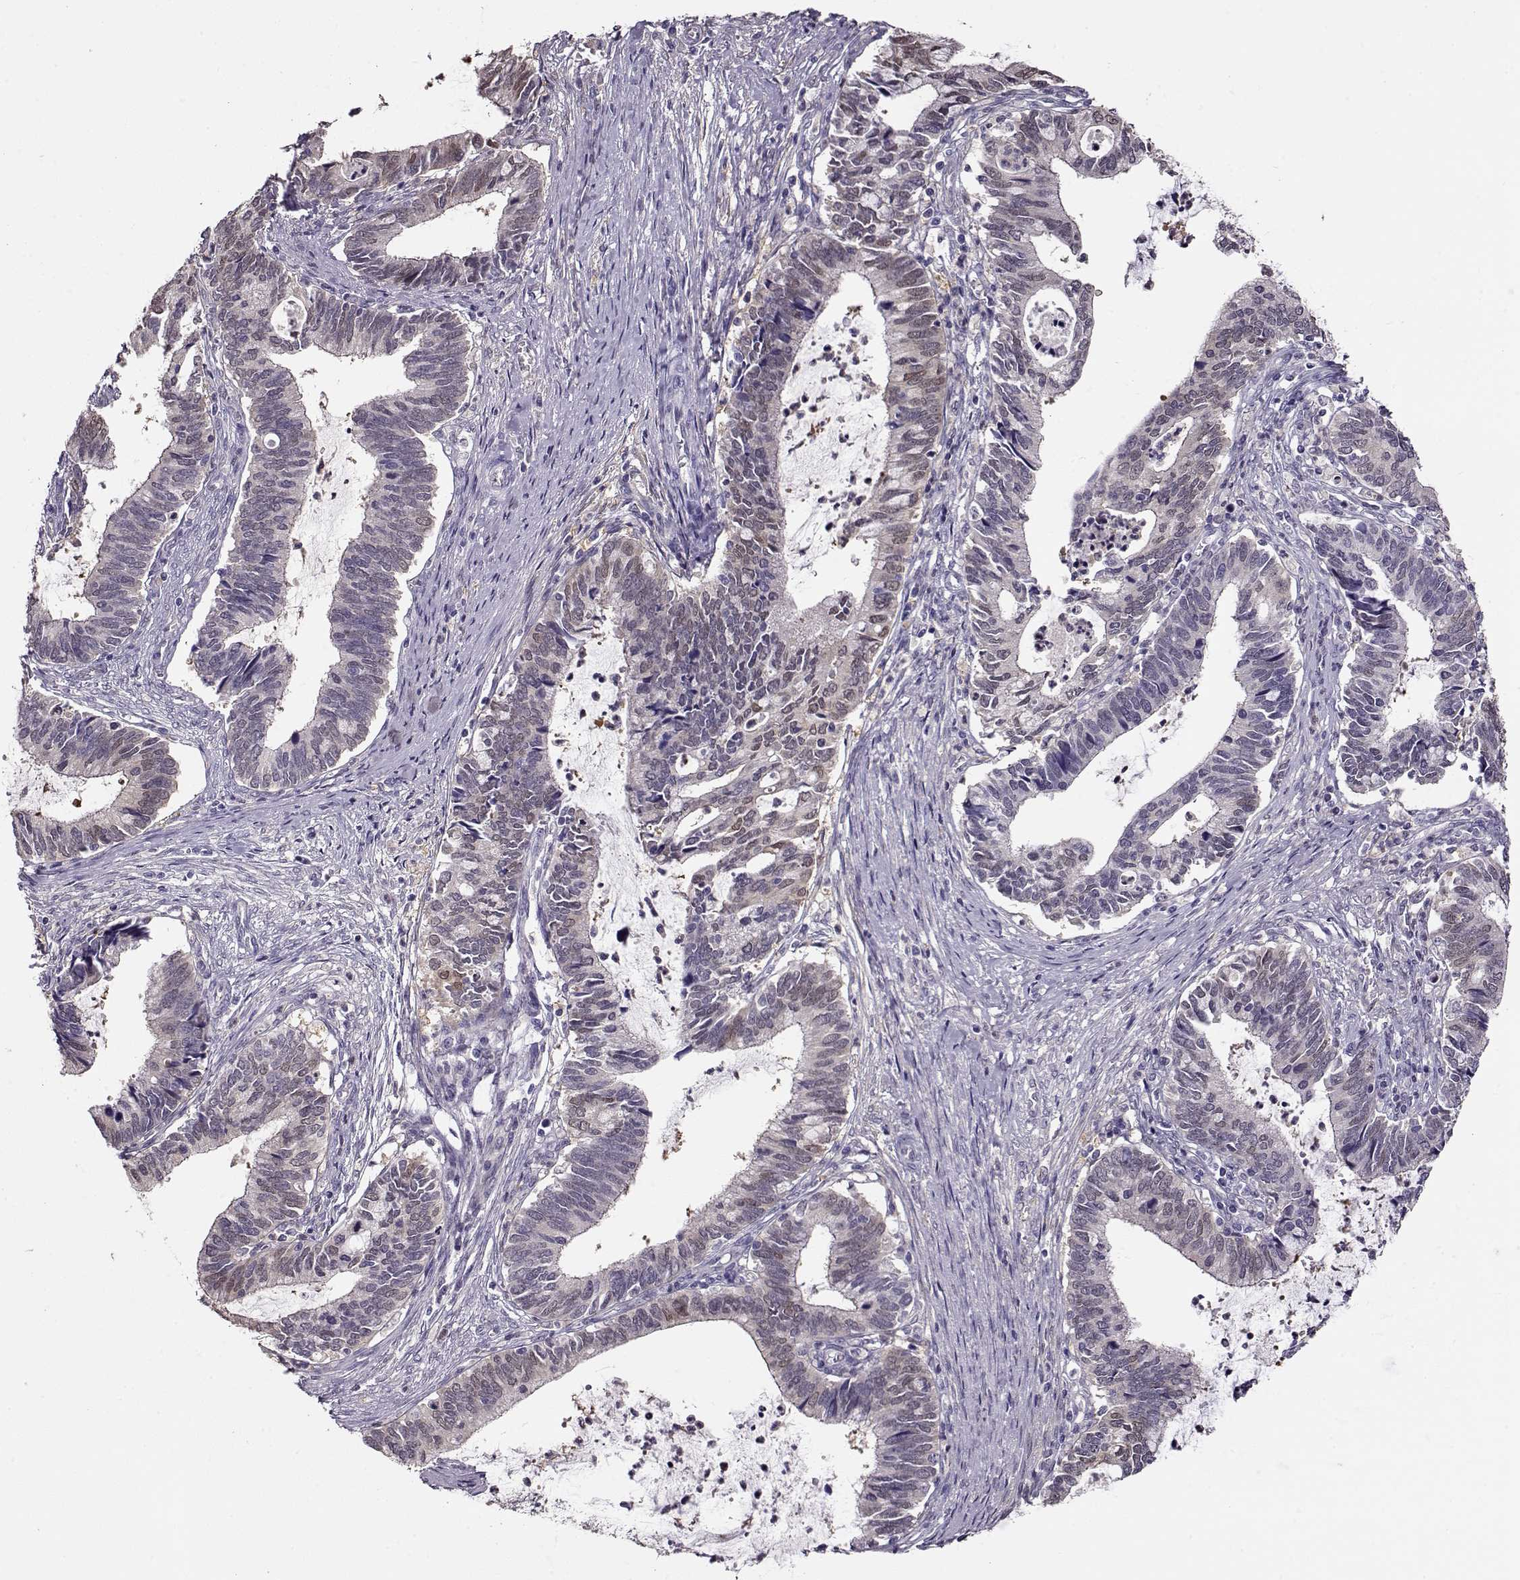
{"staining": {"intensity": "weak", "quantity": "<25%", "location": "nuclear"}, "tissue": "cervical cancer", "cell_type": "Tumor cells", "image_type": "cancer", "snomed": [{"axis": "morphology", "description": "Adenocarcinoma, NOS"}, {"axis": "topography", "description": "Cervix"}], "caption": "Tumor cells show no significant protein expression in cervical adenocarcinoma. (DAB (3,3'-diaminobenzidine) immunohistochemistry with hematoxylin counter stain).", "gene": "CCR8", "patient": {"sex": "female", "age": 42}}